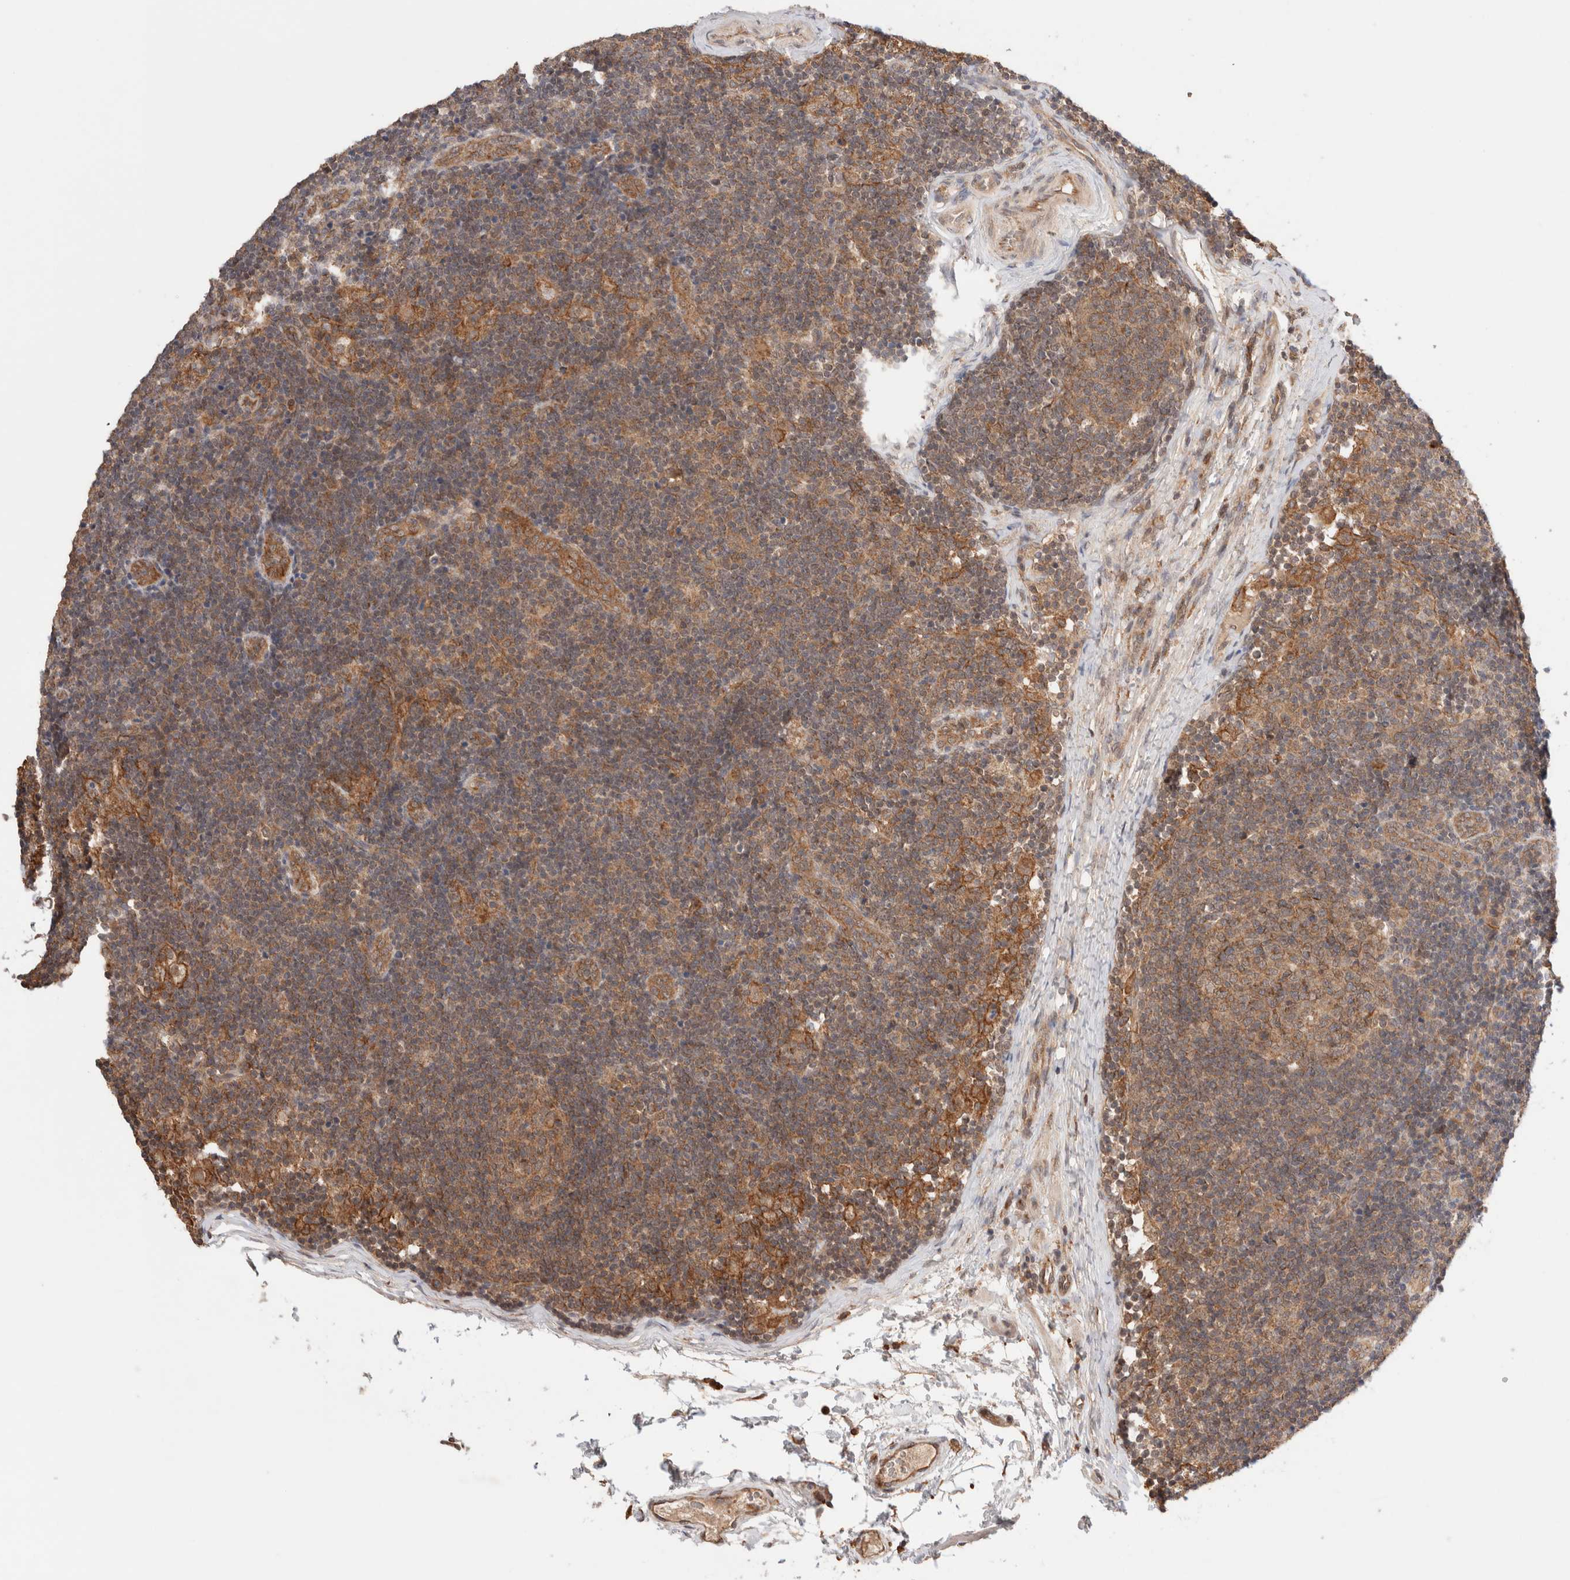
{"staining": {"intensity": "moderate", "quantity": ">75%", "location": "cytoplasmic/membranous"}, "tissue": "lymph node", "cell_type": "Germinal center cells", "image_type": "normal", "snomed": [{"axis": "morphology", "description": "Normal tissue, NOS"}, {"axis": "topography", "description": "Lymph node"}], "caption": "Germinal center cells demonstrate medium levels of moderate cytoplasmic/membranous positivity in approximately >75% of cells in unremarkable human lymph node.", "gene": "SIKE1", "patient": {"sex": "female", "age": 22}}